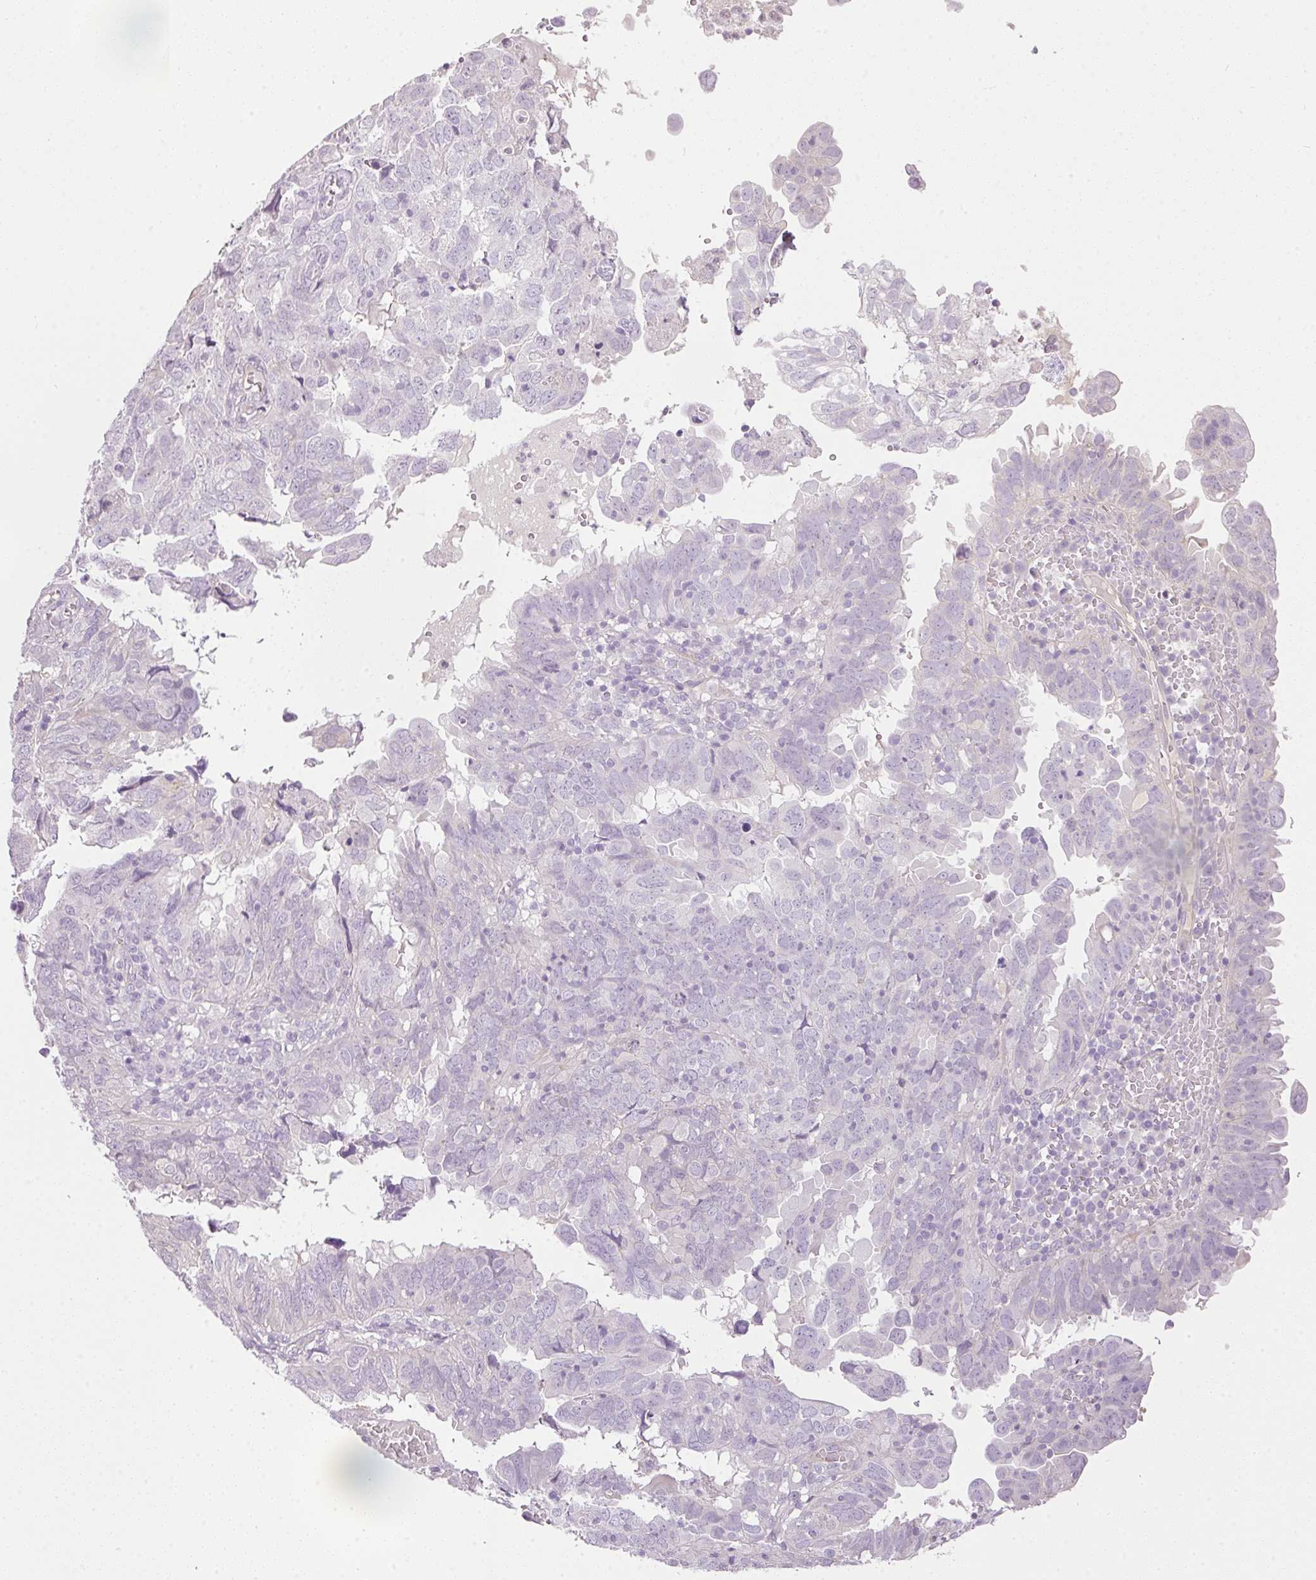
{"staining": {"intensity": "negative", "quantity": "none", "location": "none"}, "tissue": "endometrial cancer", "cell_type": "Tumor cells", "image_type": "cancer", "snomed": [{"axis": "morphology", "description": "Adenocarcinoma, NOS"}, {"axis": "topography", "description": "Uterus"}], "caption": "Immunohistochemistry (IHC) micrograph of neoplastic tissue: endometrial cancer (adenocarcinoma) stained with DAB displays no significant protein positivity in tumor cells. (DAB (3,3'-diaminobenzidine) immunohistochemistry (IHC) with hematoxylin counter stain).", "gene": "RAX2", "patient": {"sex": "female", "age": 77}}